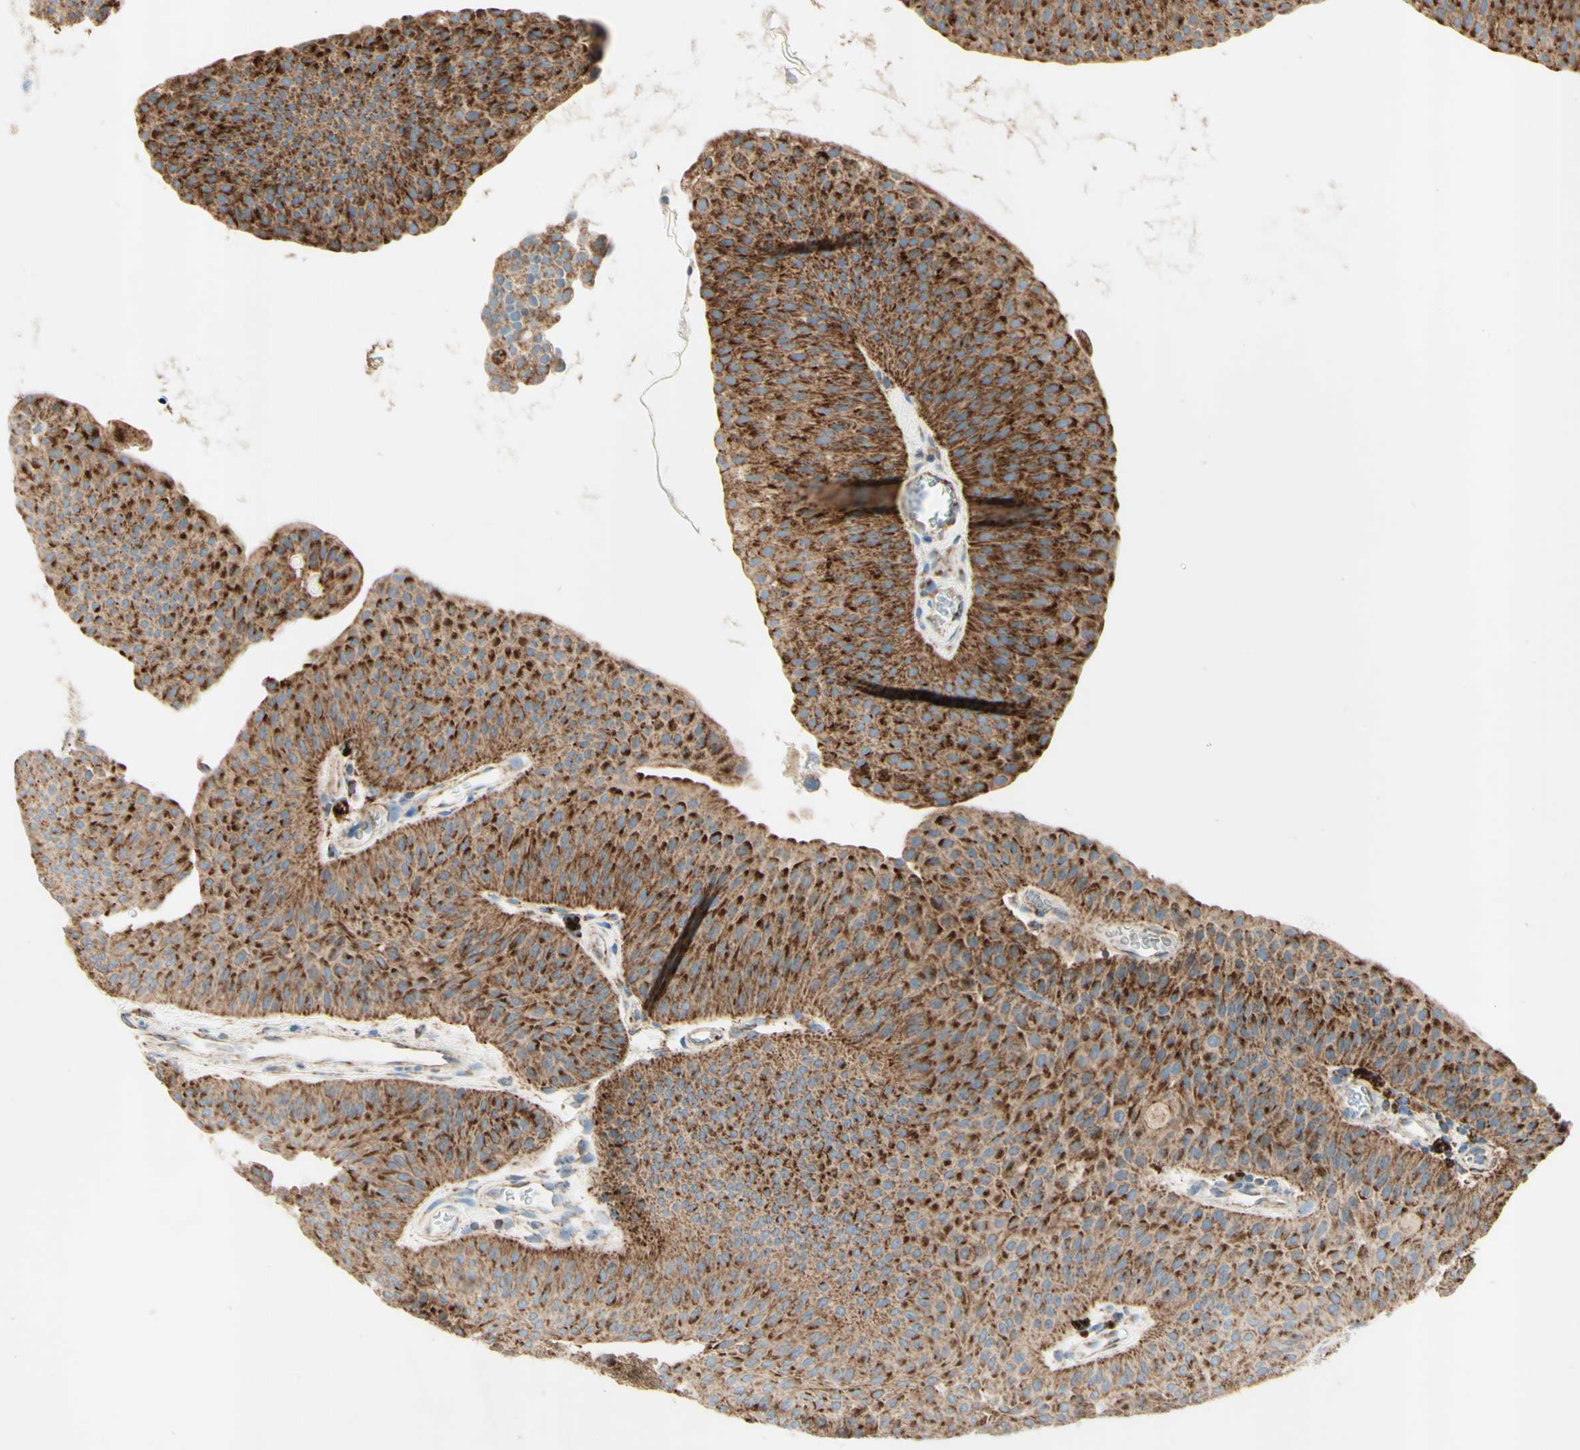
{"staining": {"intensity": "strong", "quantity": ">75%", "location": "cytoplasmic/membranous"}, "tissue": "urothelial cancer", "cell_type": "Tumor cells", "image_type": "cancer", "snomed": [{"axis": "morphology", "description": "Urothelial carcinoma, Low grade"}, {"axis": "topography", "description": "Urinary bladder"}], "caption": "Immunohistochemical staining of urothelial carcinoma (low-grade) reveals high levels of strong cytoplasmic/membranous protein positivity in approximately >75% of tumor cells.", "gene": "ARMC10", "patient": {"sex": "female", "age": 60}}